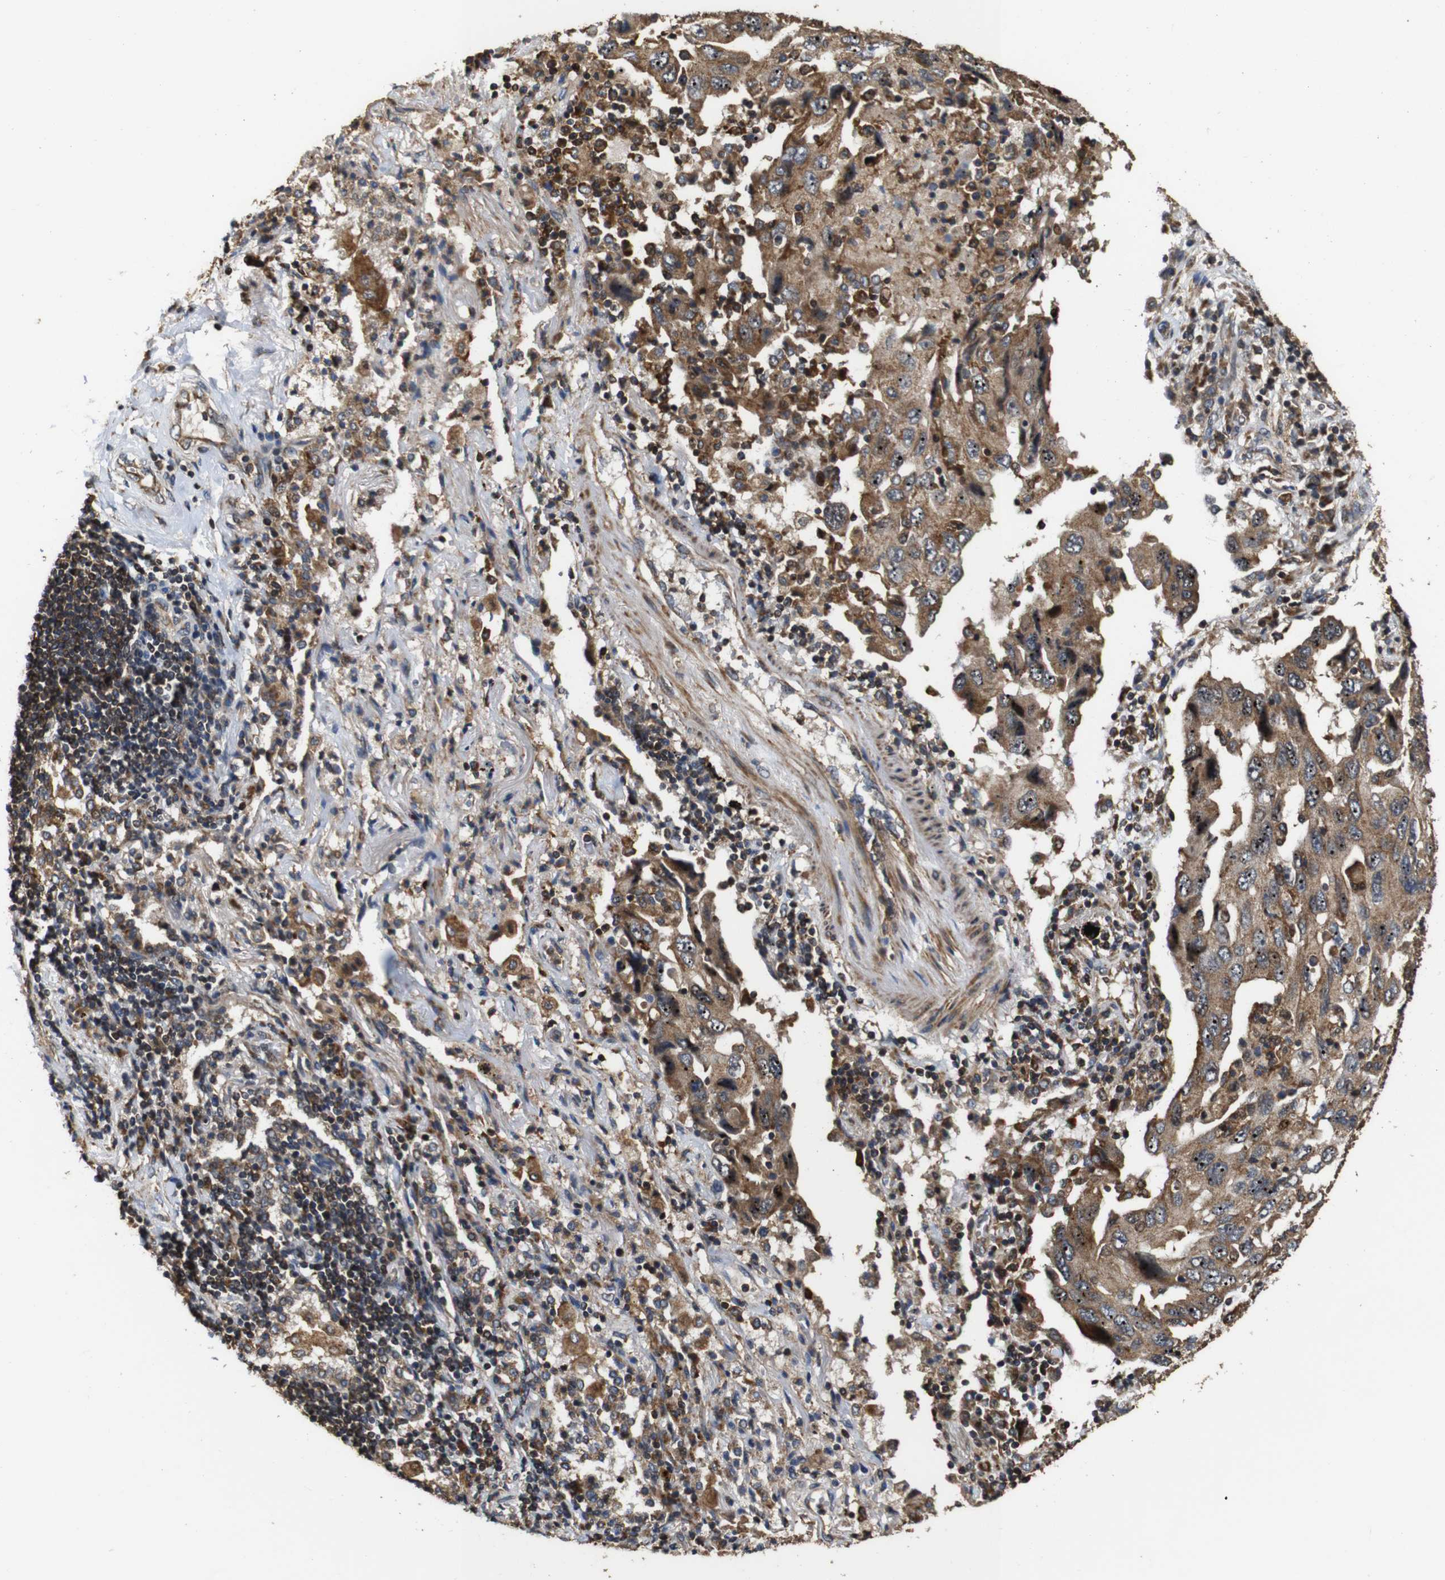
{"staining": {"intensity": "moderate", "quantity": ">75%", "location": "cytoplasmic/membranous"}, "tissue": "lung cancer", "cell_type": "Tumor cells", "image_type": "cancer", "snomed": [{"axis": "morphology", "description": "Adenocarcinoma, NOS"}, {"axis": "topography", "description": "Lung"}], "caption": "Lung cancer tissue displays moderate cytoplasmic/membranous staining in approximately >75% of tumor cells, visualized by immunohistochemistry.", "gene": "SNN", "patient": {"sex": "female", "age": 65}}